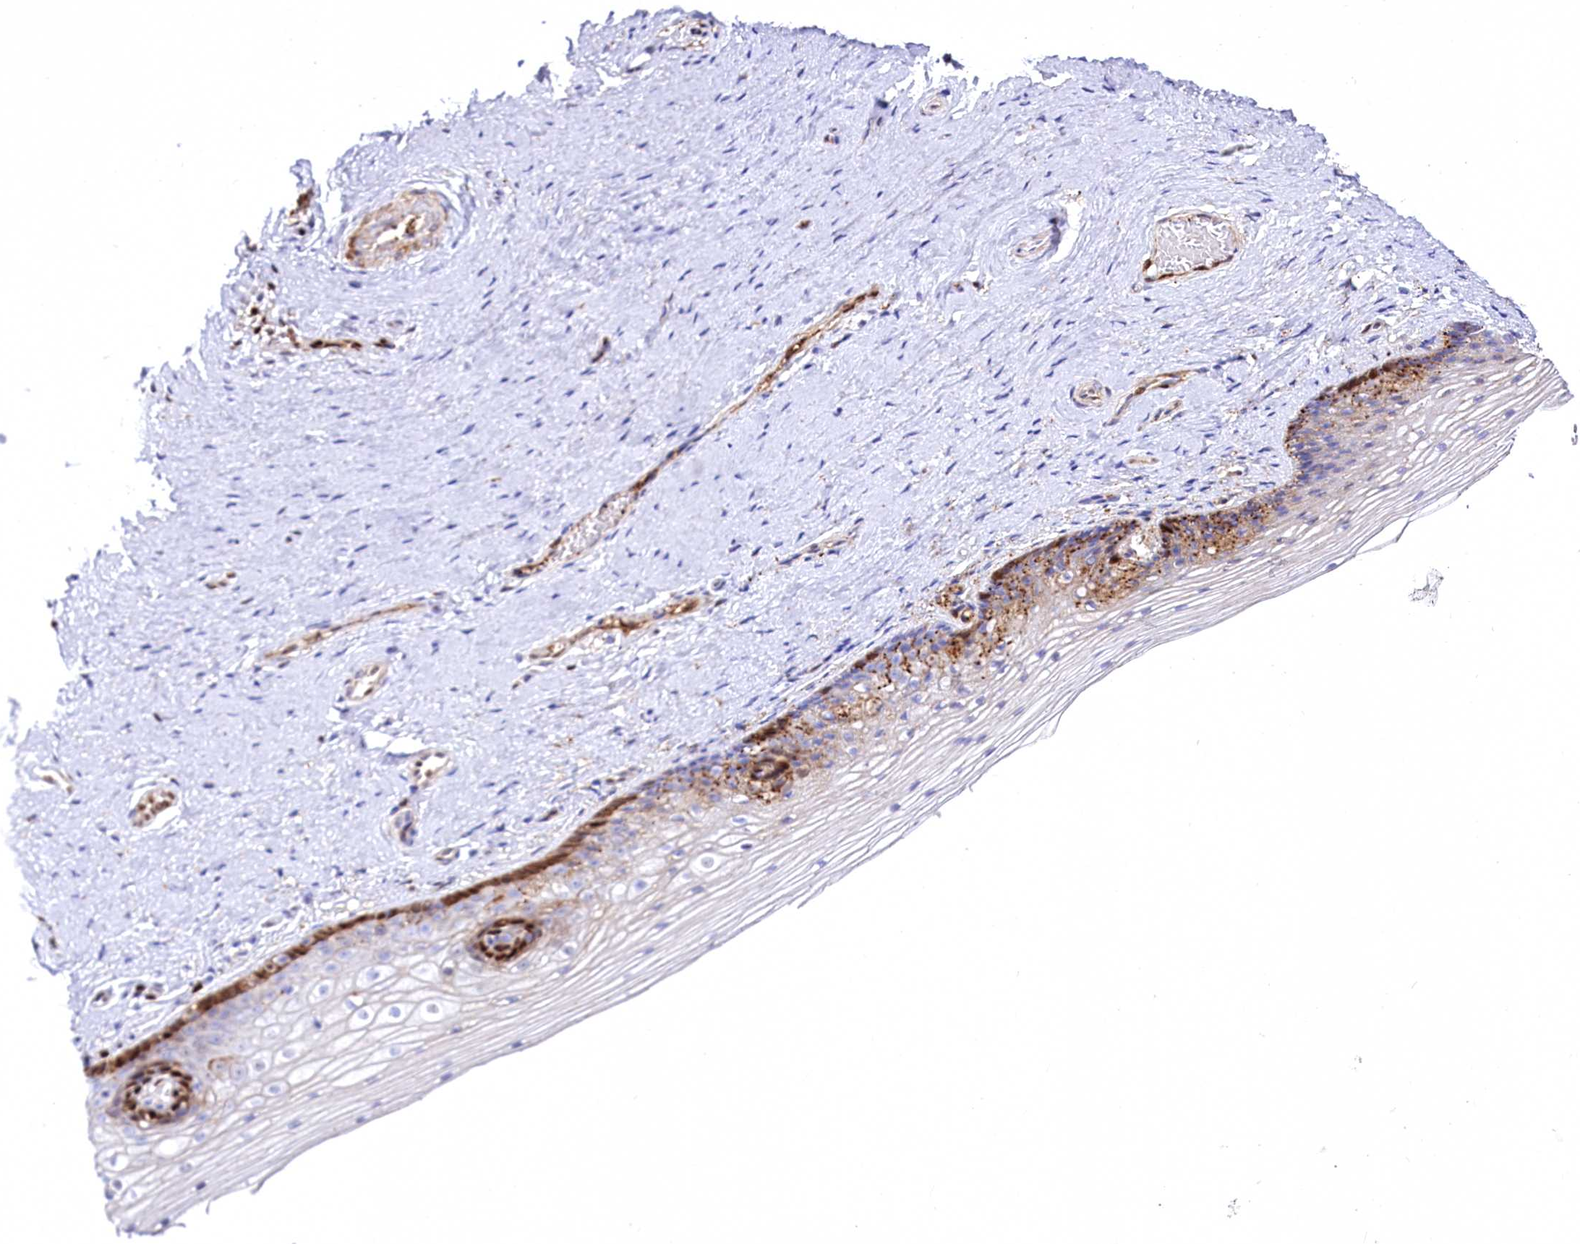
{"staining": {"intensity": "strong", "quantity": "25%-75%", "location": "nuclear"}, "tissue": "vagina", "cell_type": "Squamous epithelial cells", "image_type": "normal", "snomed": [{"axis": "morphology", "description": "Normal tissue, NOS"}, {"axis": "topography", "description": "Vagina"}], "caption": "Protein expression by IHC displays strong nuclear positivity in about 25%-75% of squamous epithelial cells in unremarkable vagina.", "gene": "PTMS", "patient": {"sex": "female", "age": 46}}